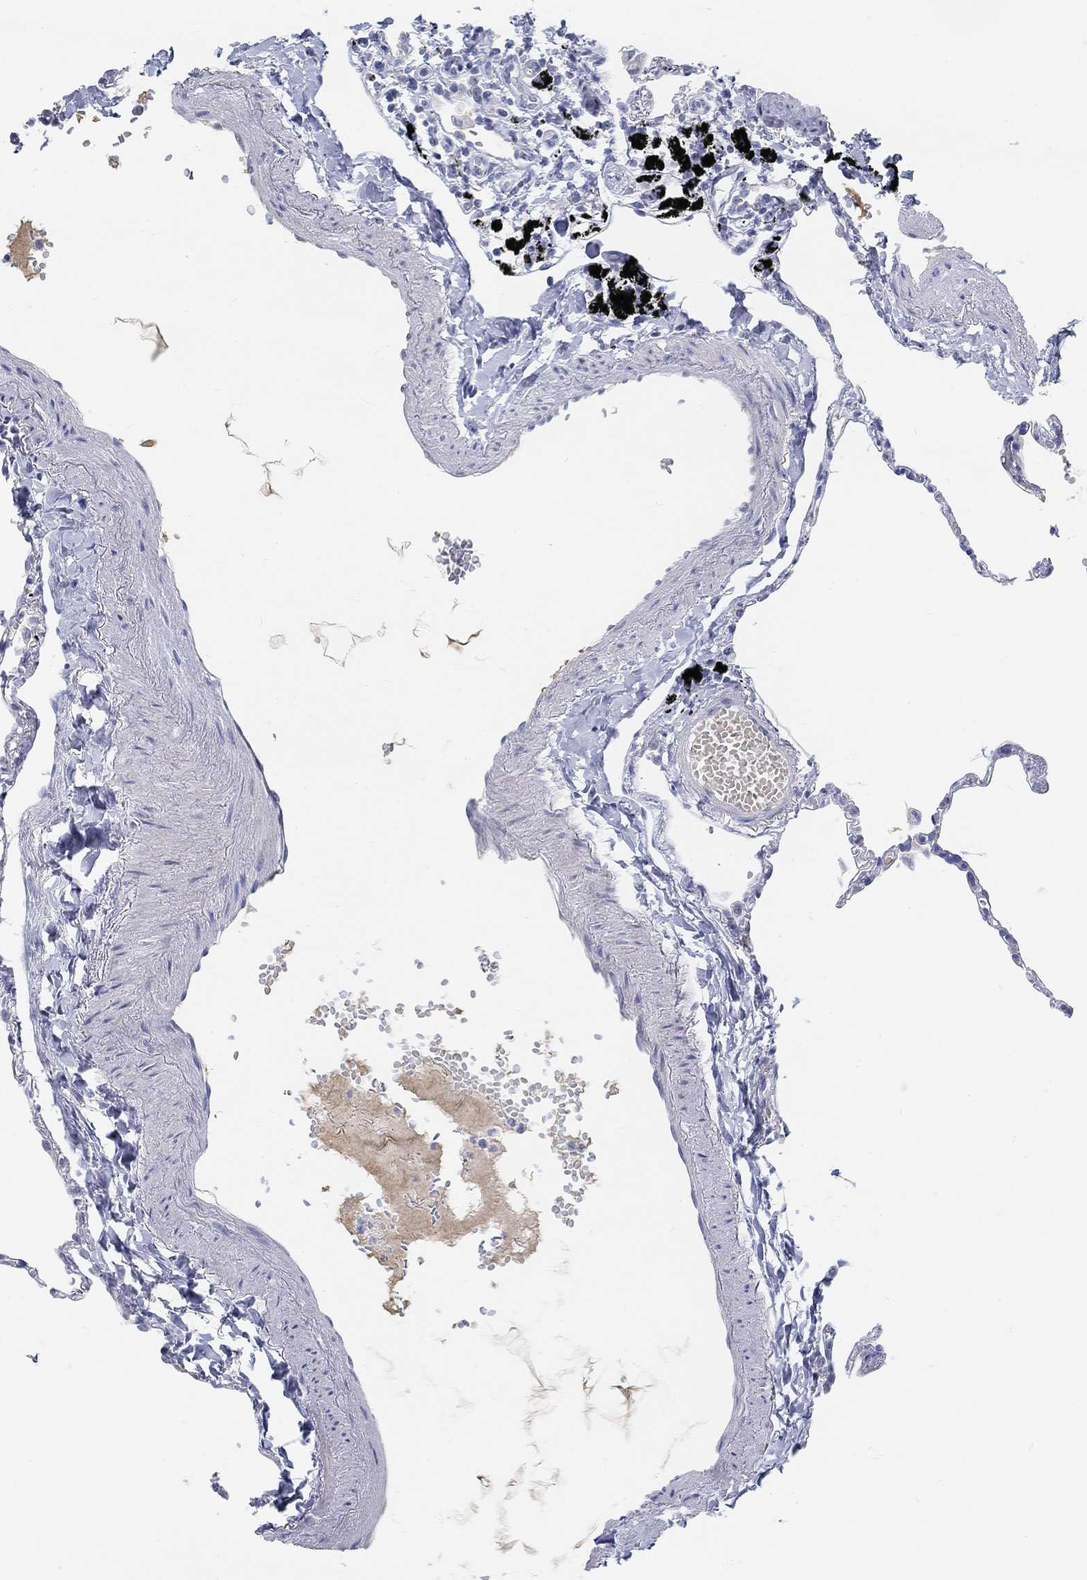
{"staining": {"intensity": "negative", "quantity": "none", "location": "none"}, "tissue": "lung", "cell_type": "Alveolar cells", "image_type": "normal", "snomed": [{"axis": "morphology", "description": "Normal tissue, NOS"}, {"axis": "topography", "description": "Lung"}], "caption": "High power microscopy image of an IHC photomicrograph of normal lung, revealing no significant positivity in alveolar cells.", "gene": "SNTG2", "patient": {"sex": "male", "age": 78}}